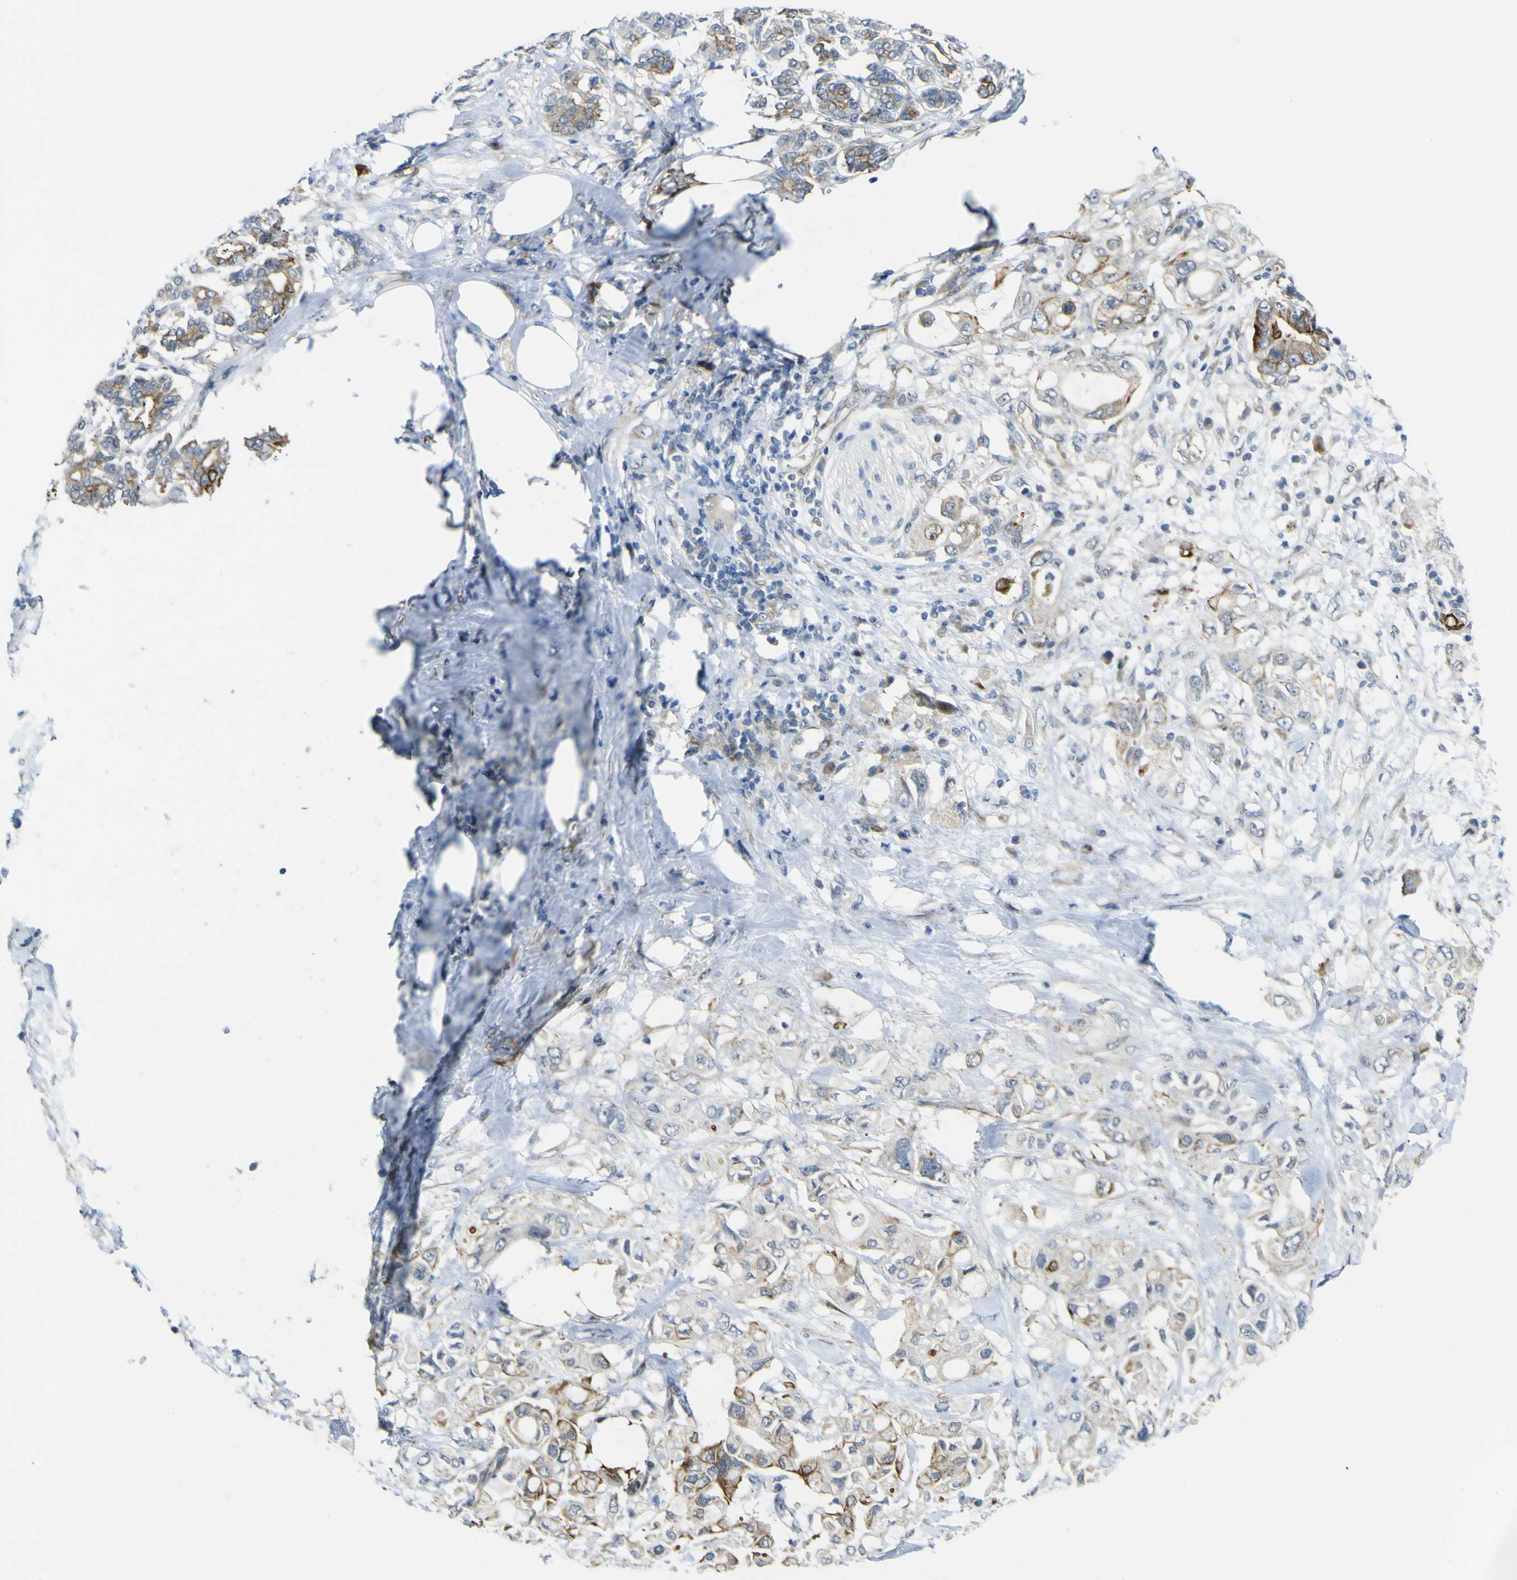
{"staining": {"intensity": "strong", "quantity": "25%-75%", "location": "cytoplasmic/membranous"}, "tissue": "pancreatic cancer", "cell_type": "Tumor cells", "image_type": "cancer", "snomed": [{"axis": "morphology", "description": "Adenocarcinoma, NOS"}, {"axis": "topography", "description": "Pancreas"}], "caption": "Immunohistochemistry (IHC) (DAB) staining of human pancreatic cancer (adenocarcinoma) demonstrates strong cytoplasmic/membranous protein expression in approximately 25%-75% of tumor cells.", "gene": "KDM7A", "patient": {"sex": "female", "age": 56}}